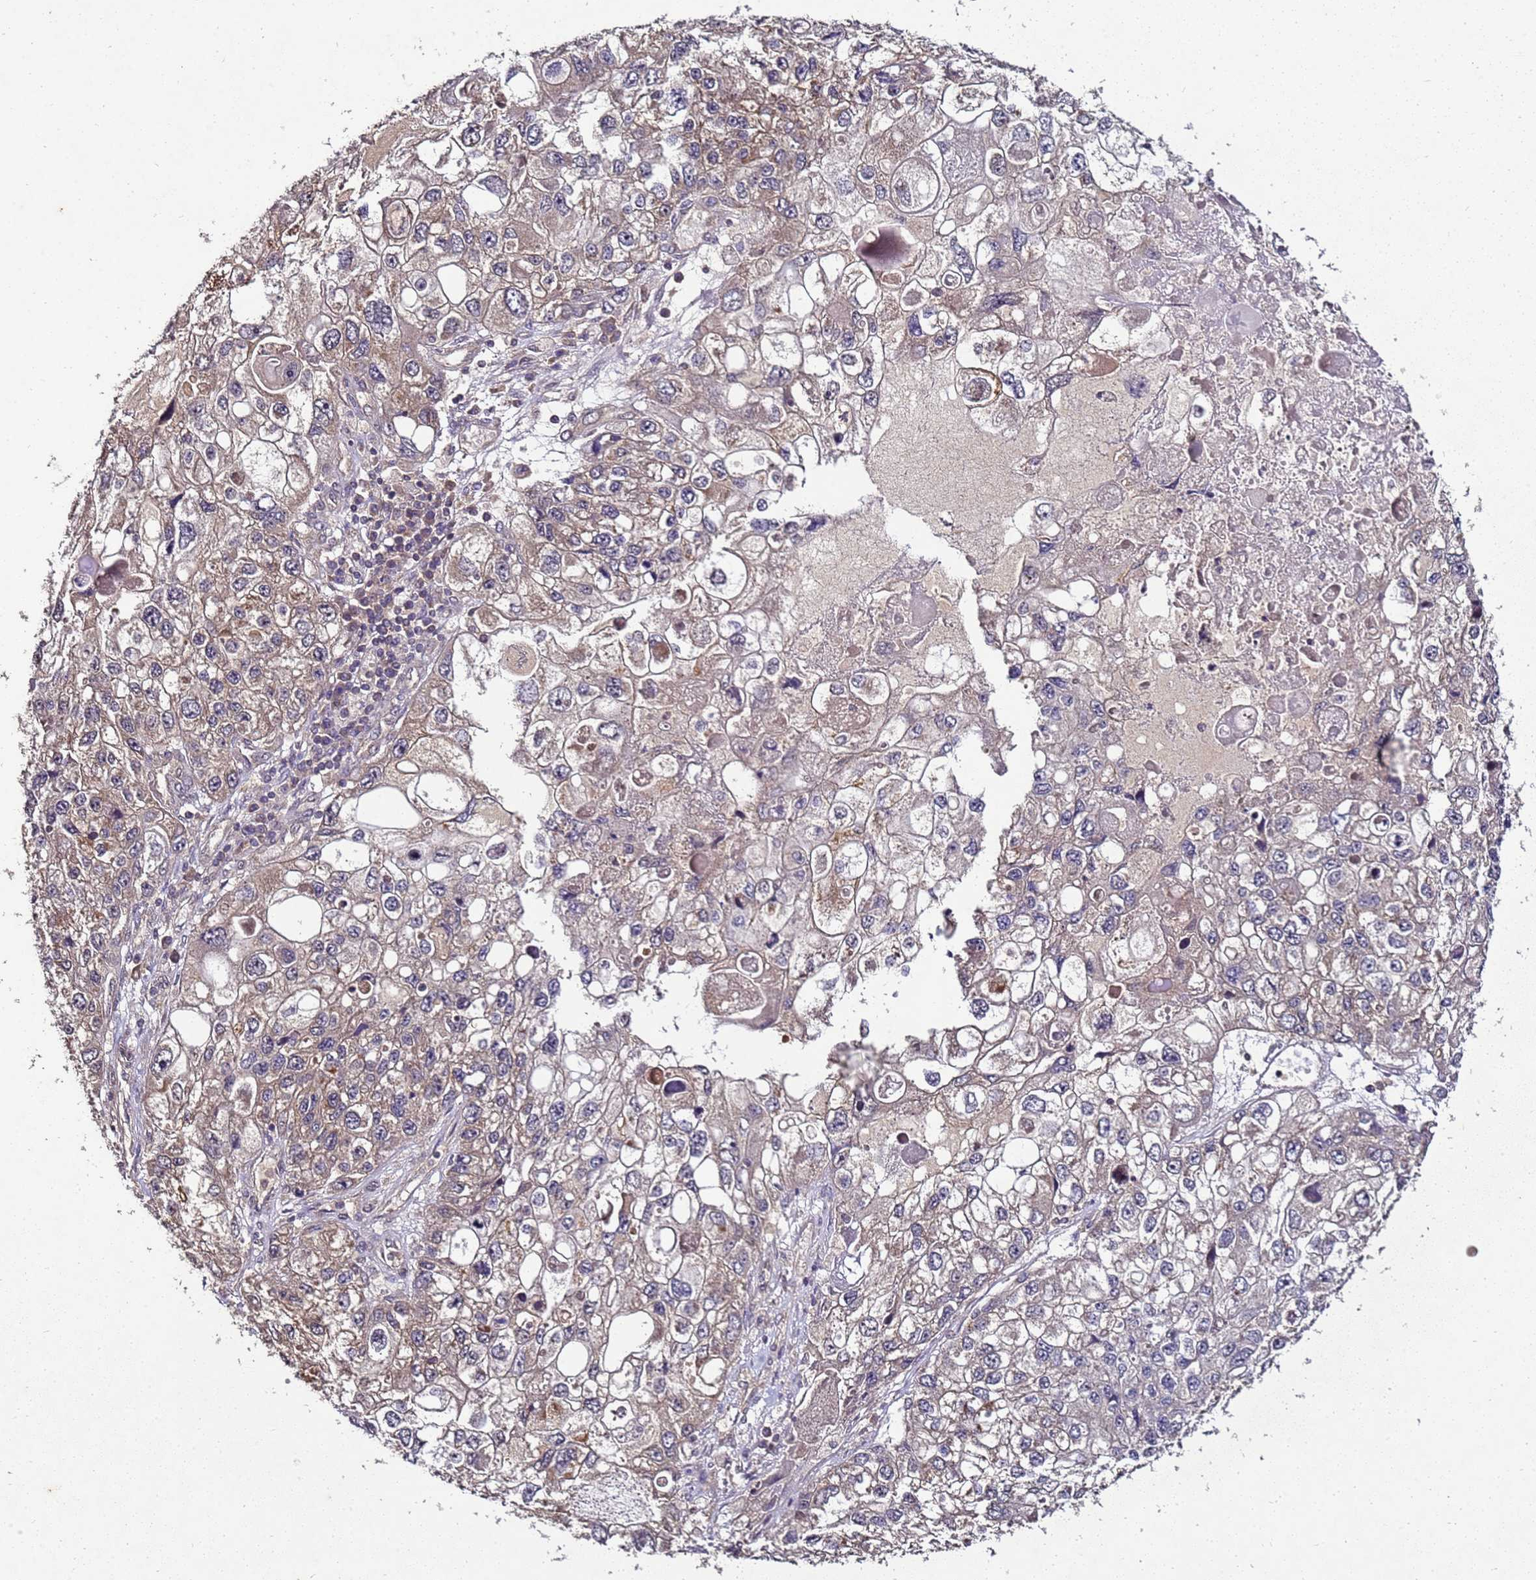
{"staining": {"intensity": "weak", "quantity": "25%-75%", "location": "cytoplasmic/membranous"}, "tissue": "endometrial cancer", "cell_type": "Tumor cells", "image_type": "cancer", "snomed": [{"axis": "morphology", "description": "Adenocarcinoma, NOS"}, {"axis": "topography", "description": "Endometrium"}], "caption": "Human endometrial adenocarcinoma stained for a protein (brown) displays weak cytoplasmic/membranous positive staining in about 25%-75% of tumor cells.", "gene": "ANKRD17", "patient": {"sex": "female", "age": 49}}